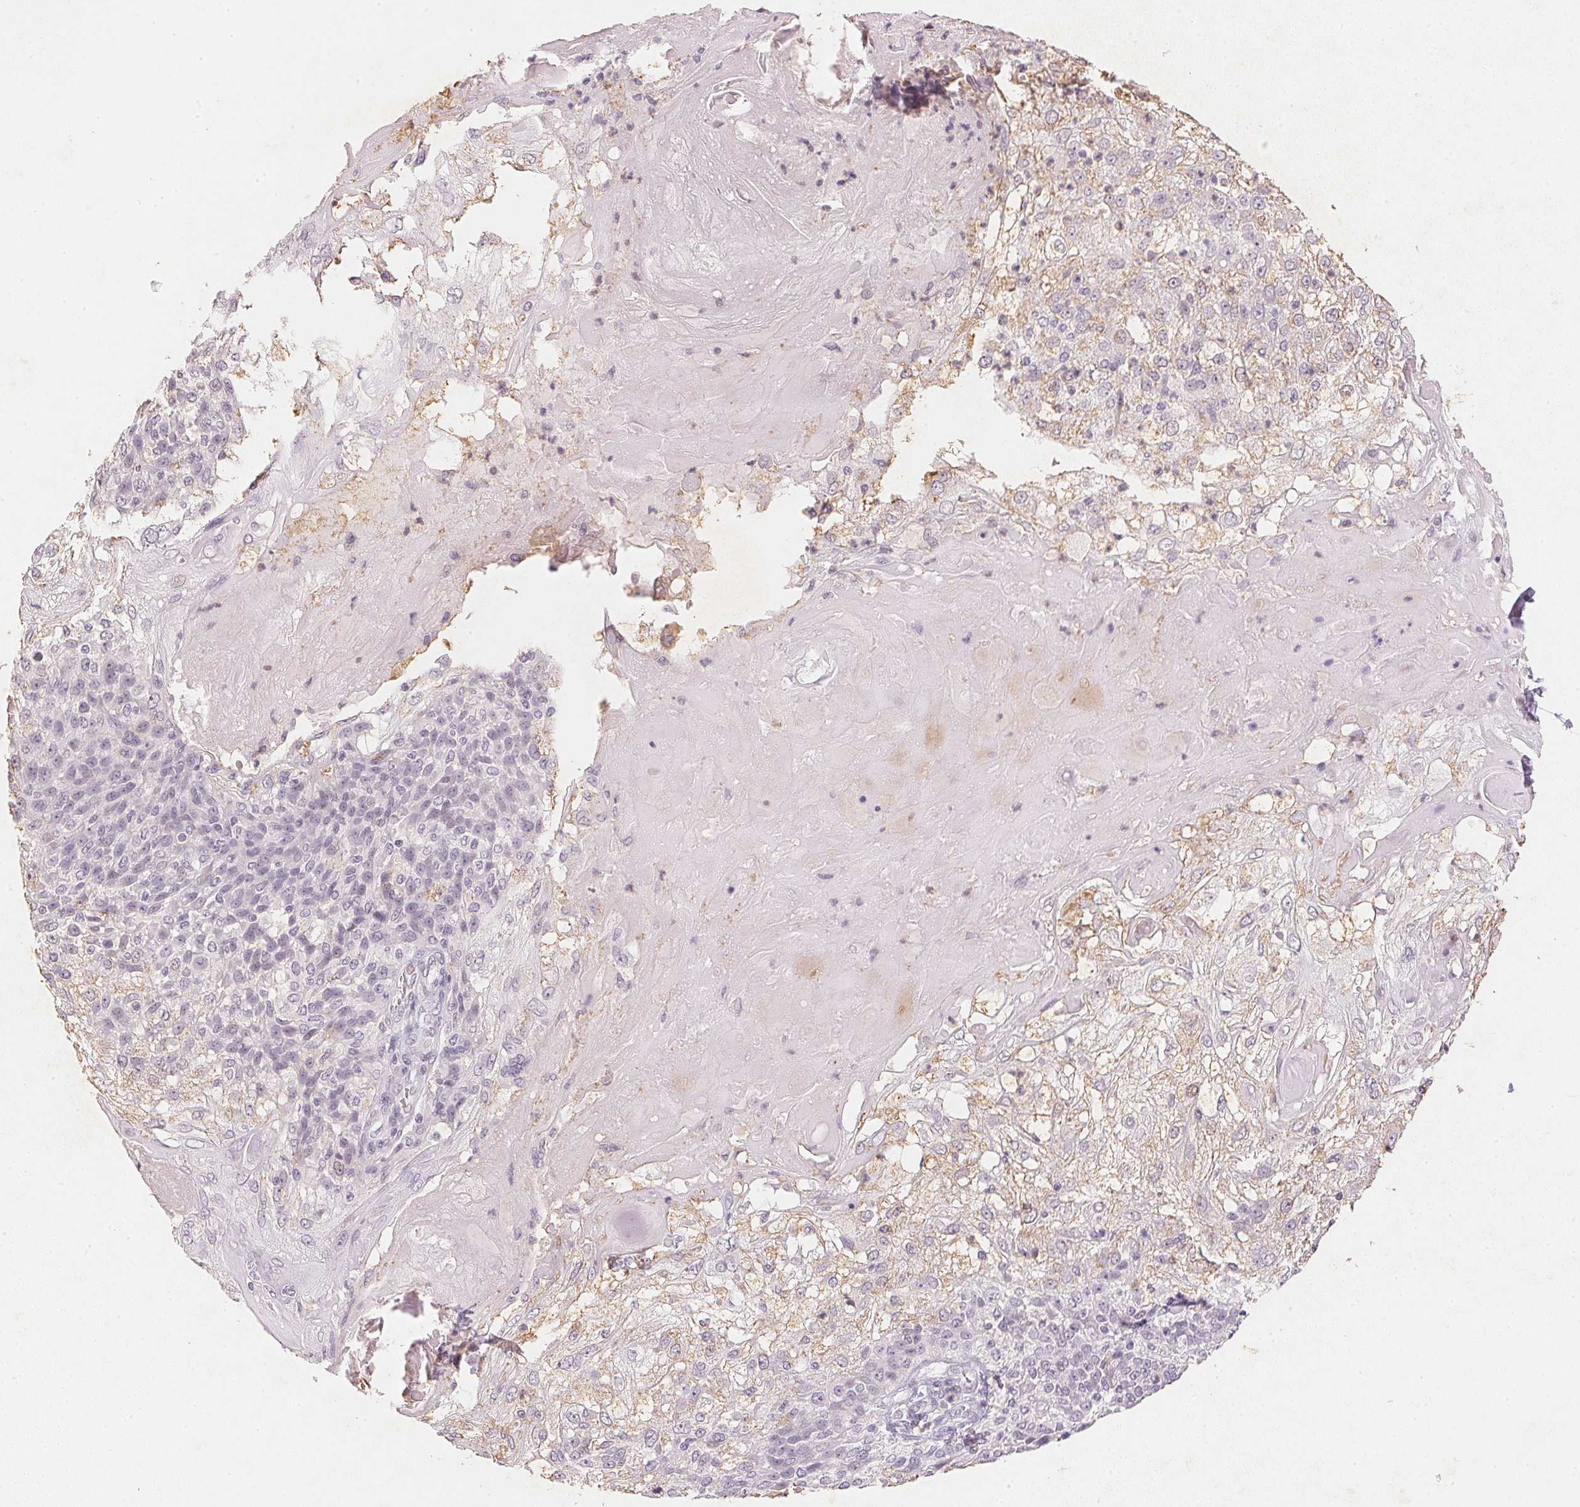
{"staining": {"intensity": "weak", "quantity": "<25%", "location": "cytoplasmic/membranous"}, "tissue": "skin cancer", "cell_type": "Tumor cells", "image_type": "cancer", "snomed": [{"axis": "morphology", "description": "Normal tissue, NOS"}, {"axis": "morphology", "description": "Squamous cell carcinoma, NOS"}, {"axis": "topography", "description": "Skin"}], "caption": "A high-resolution image shows immunohistochemistry staining of skin cancer, which shows no significant staining in tumor cells. (Immunohistochemistry (ihc), brightfield microscopy, high magnification).", "gene": "SMTN", "patient": {"sex": "female", "age": 83}}